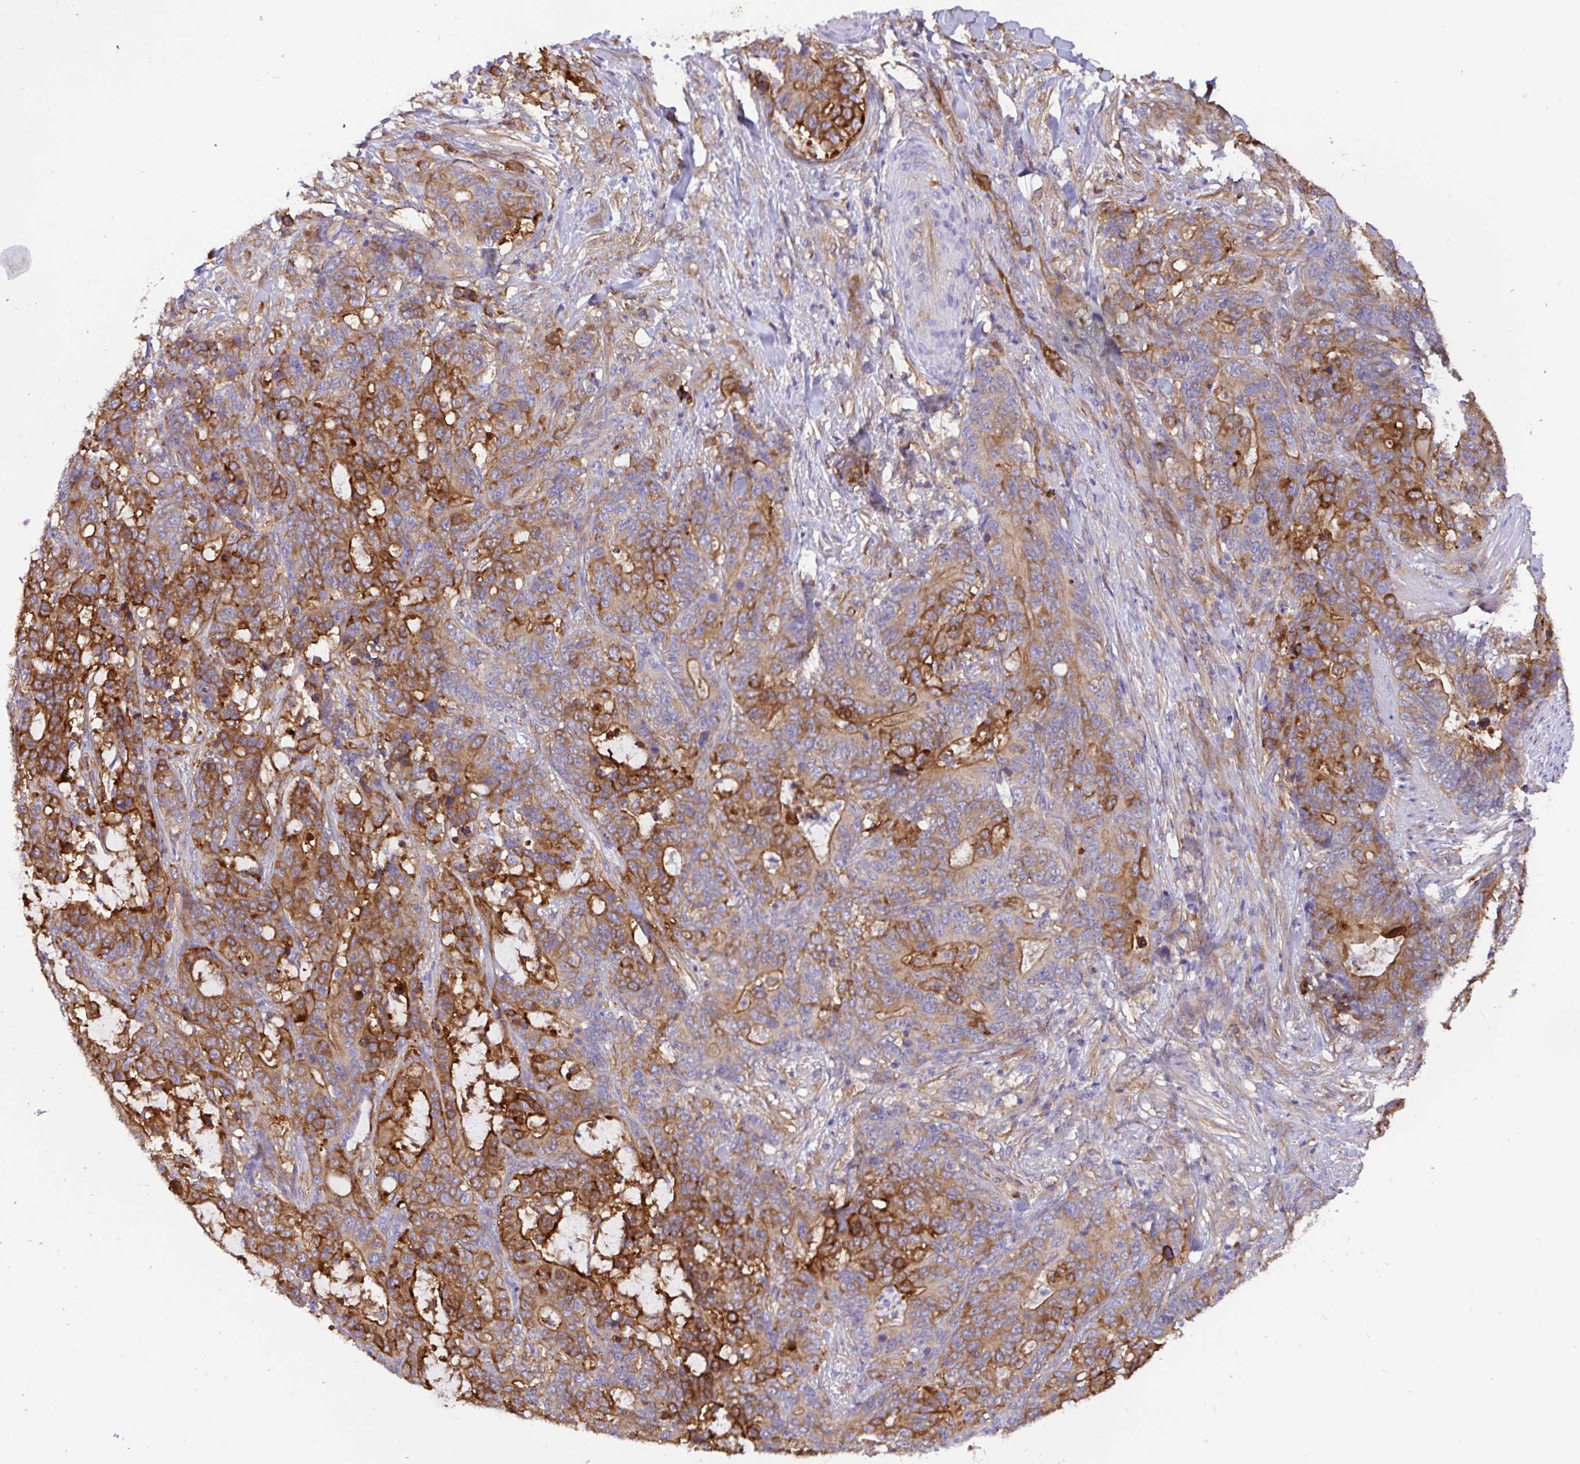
{"staining": {"intensity": "strong", "quantity": "25%-75%", "location": "cytoplasmic/membranous"}, "tissue": "stomach cancer", "cell_type": "Tumor cells", "image_type": "cancer", "snomed": [{"axis": "morphology", "description": "Normal tissue, NOS"}, {"axis": "morphology", "description": "Adenocarcinoma, NOS"}, {"axis": "topography", "description": "Stomach"}], "caption": "DAB (3,3'-diaminobenzidine) immunohistochemical staining of stomach cancer (adenocarcinoma) reveals strong cytoplasmic/membranous protein staining in about 25%-75% of tumor cells.", "gene": "ANXA2", "patient": {"sex": "female", "age": 64}}